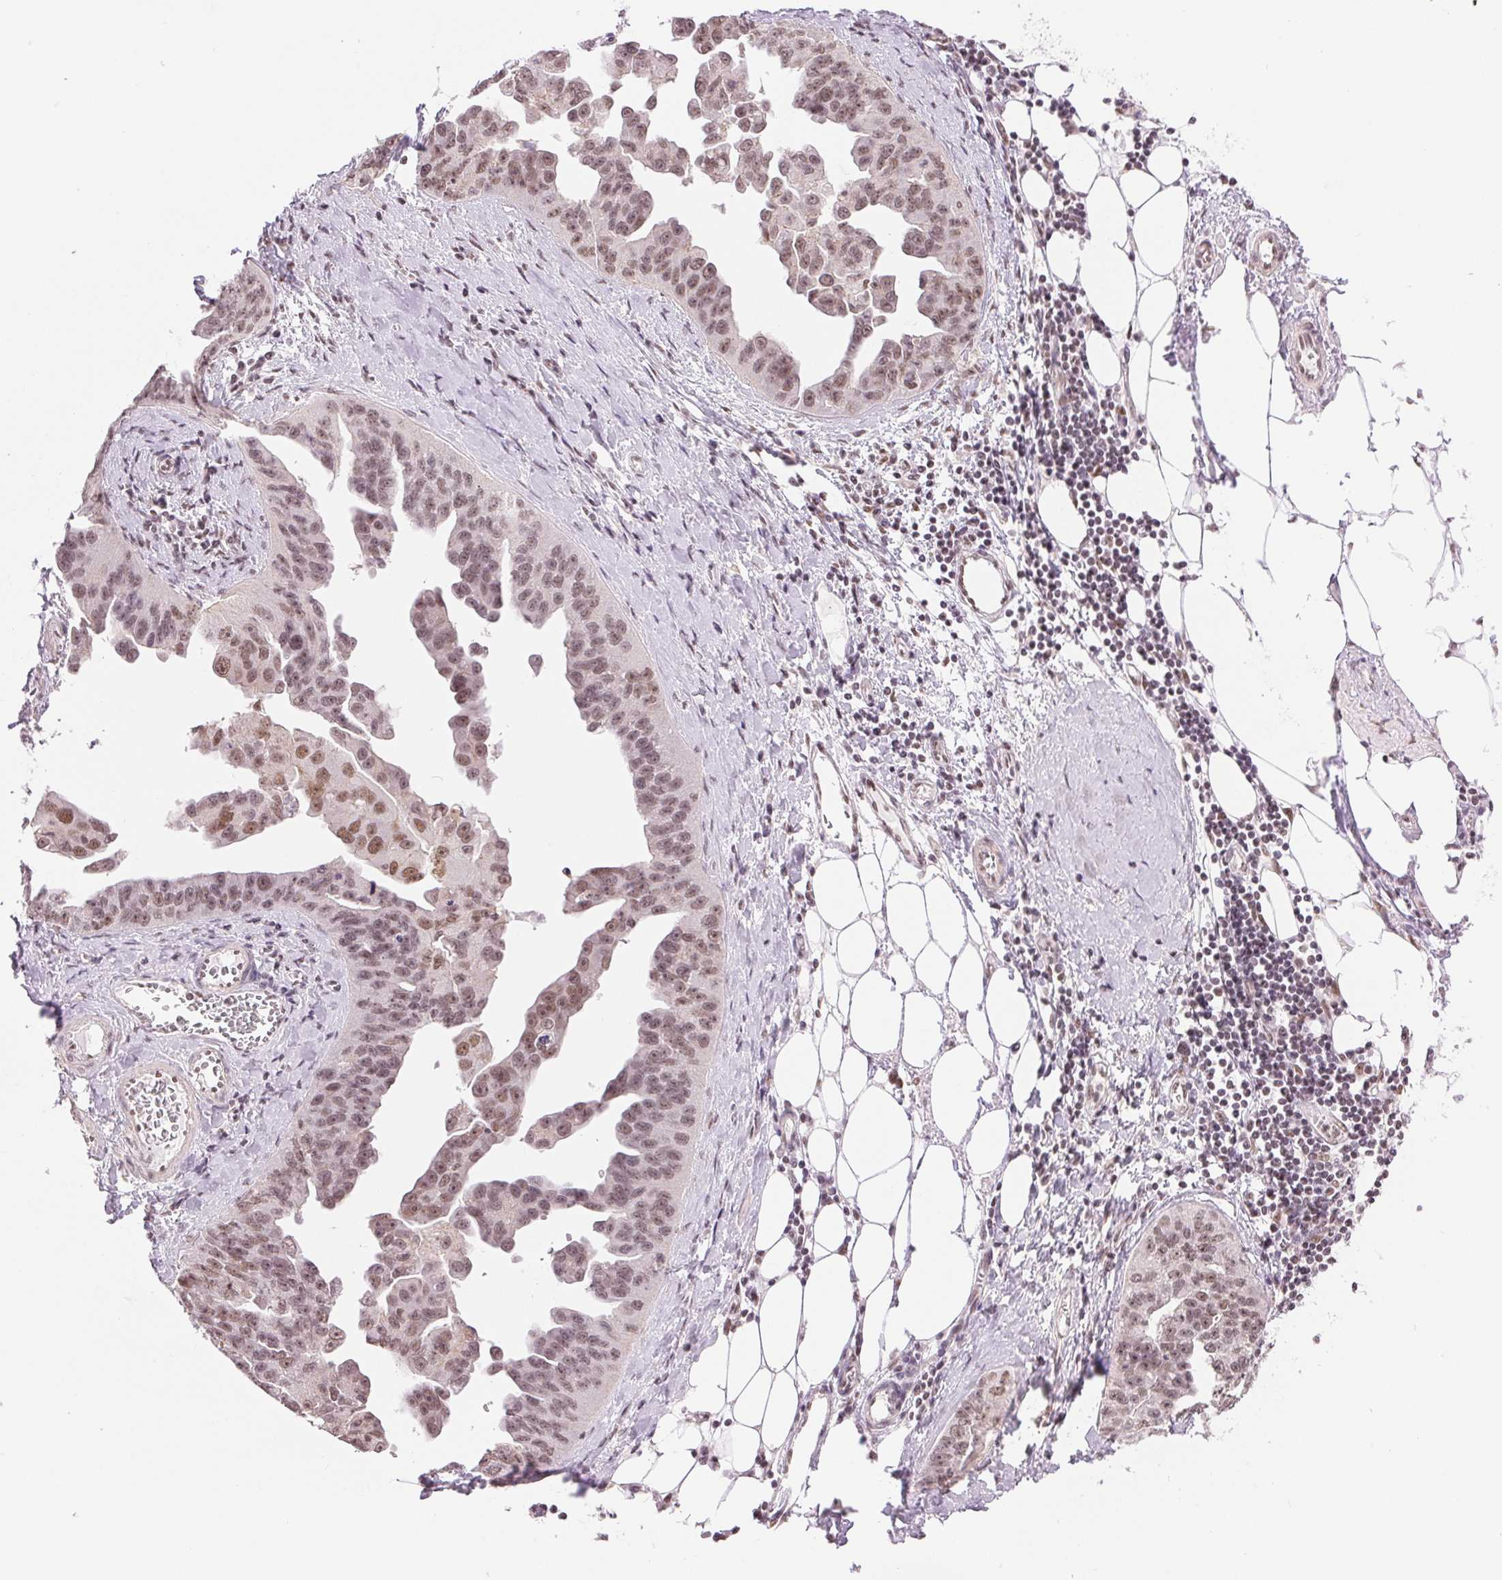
{"staining": {"intensity": "moderate", "quantity": "25%-75%", "location": "nuclear"}, "tissue": "ovarian cancer", "cell_type": "Tumor cells", "image_type": "cancer", "snomed": [{"axis": "morphology", "description": "Cystadenocarcinoma, serous, NOS"}, {"axis": "topography", "description": "Ovary"}], "caption": "A high-resolution image shows immunohistochemistry (IHC) staining of ovarian cancer, which shows moderate nuclear positivity in about 25%-75% of tumor cells.", "gene": "RPRD1B", "patient": {"sex": "female", "age": 75}}